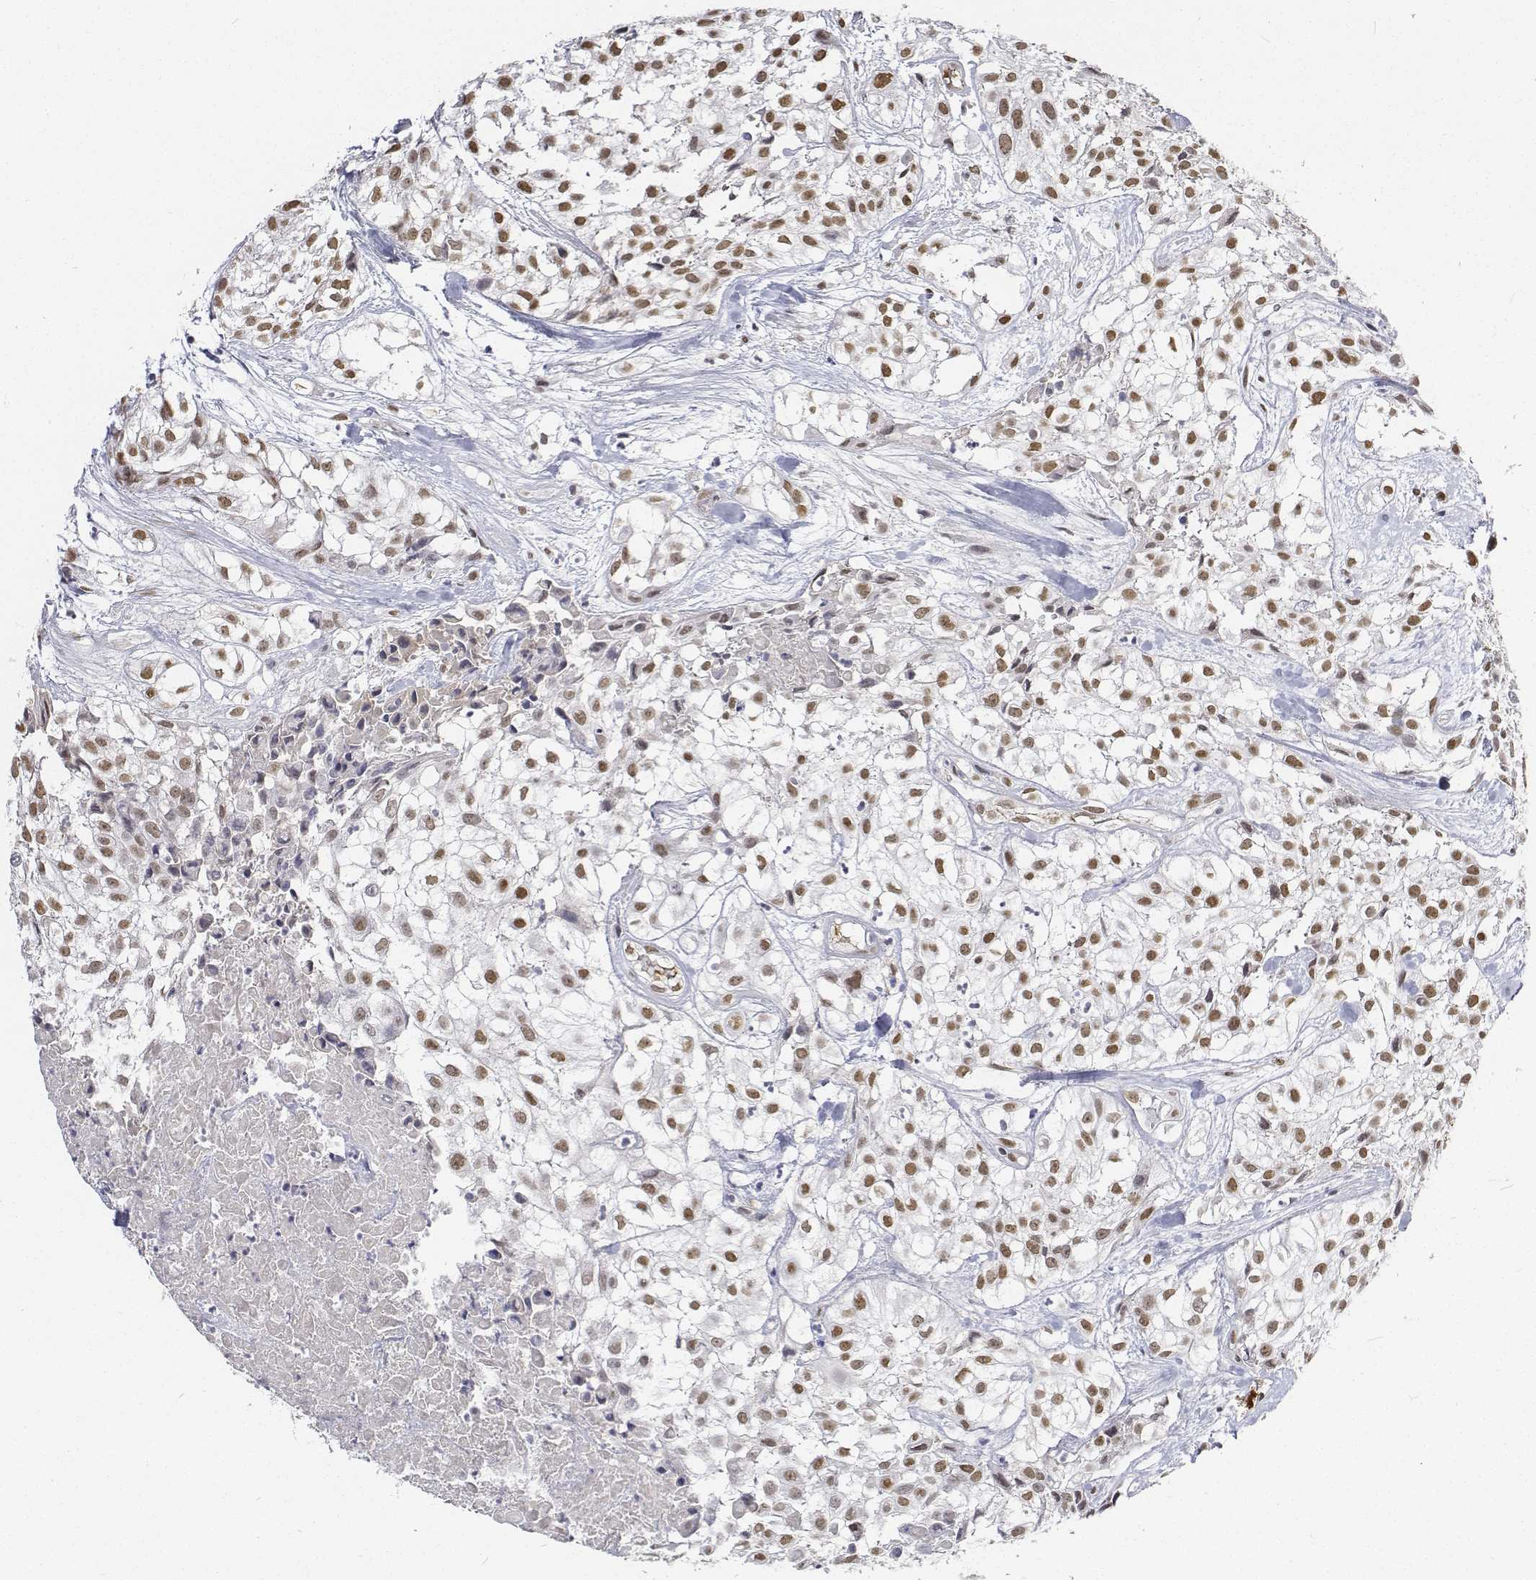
{"staining": {"intensity": "moderate", "quantity": ">75%", "location": "nuclear"}, "tissue": "urothelial cancer", "cell_type": "Tumor cells", "image_type": "cancer", "snomed": [{"axis": "morphology", "description": "Urothelial carcinoma, High grade"}, {"axis": "topography", "description": "Urinary bladder"}], "caption": "This histopathology image demonstrates high-grade urothelial carcinoma stained with immunohistochemistry to label a protein in brown. The nuclear of tumor cells show moderate positivity for the protein. Nuclei are counter-stained blue.", "gene": "ATRX", "patient": {"sex": "male", "age": 56}}